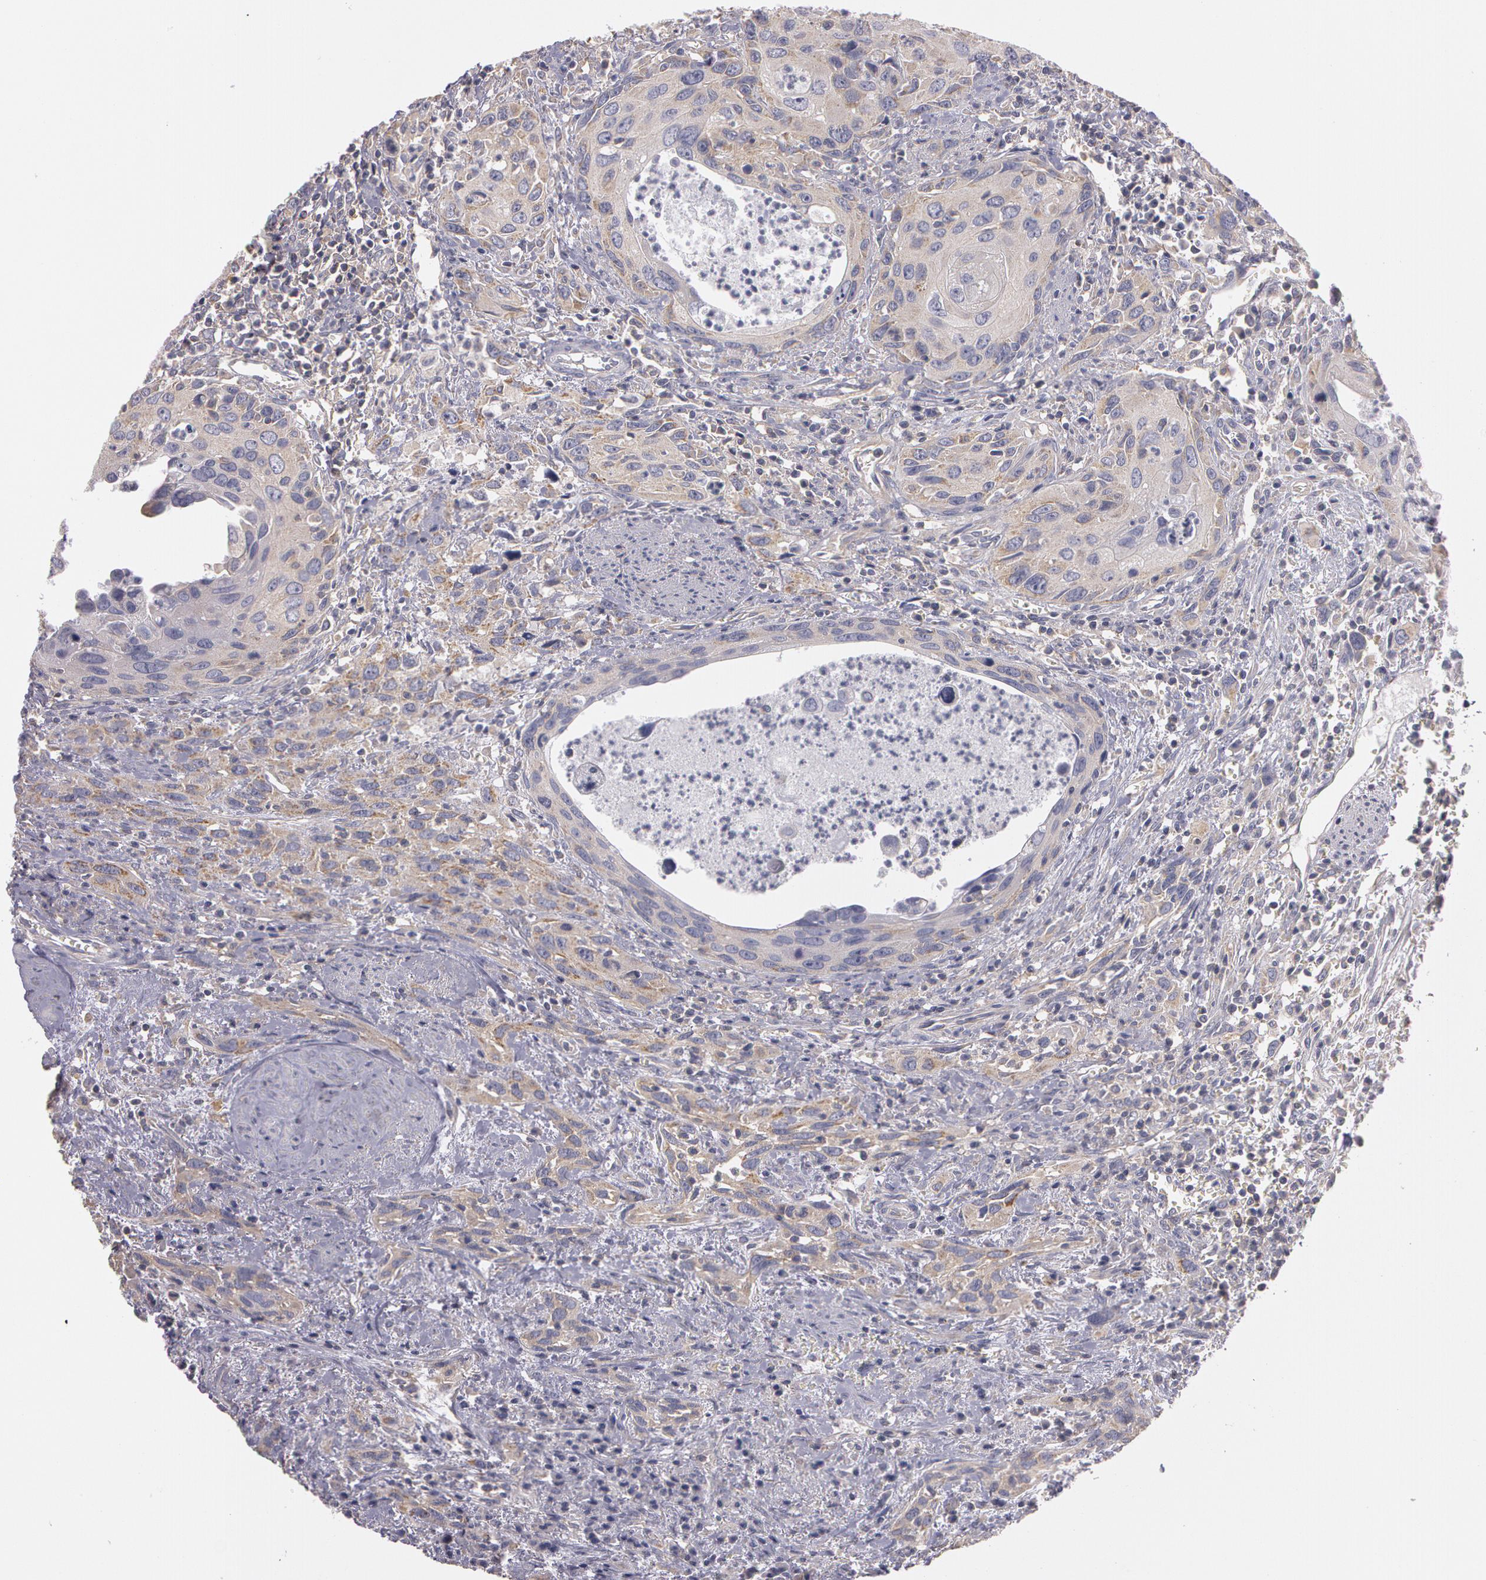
{"staining": {"intensity": "weak", "quantity": "<25%", "location": "cytoplasmic/membranous"}, "tissue": "urothelial cancer", "cell_type": "Tumor cells", "image_type": "cancer", "snomed": [{"axis": "morphology", "description": "Urothelial carcinoma, High grade"}, {"axis": "topography", "description": "Urinary bladder"}], "caption": "This photomicrograph is of high-grade urothelial carcinoma stained with IHC to label a protein in brown with the nuclei are counter-stained blue. There is no staining in tumor cells.", "gene": "NEK9", "patient": {"sex": "male", "age": 71}}